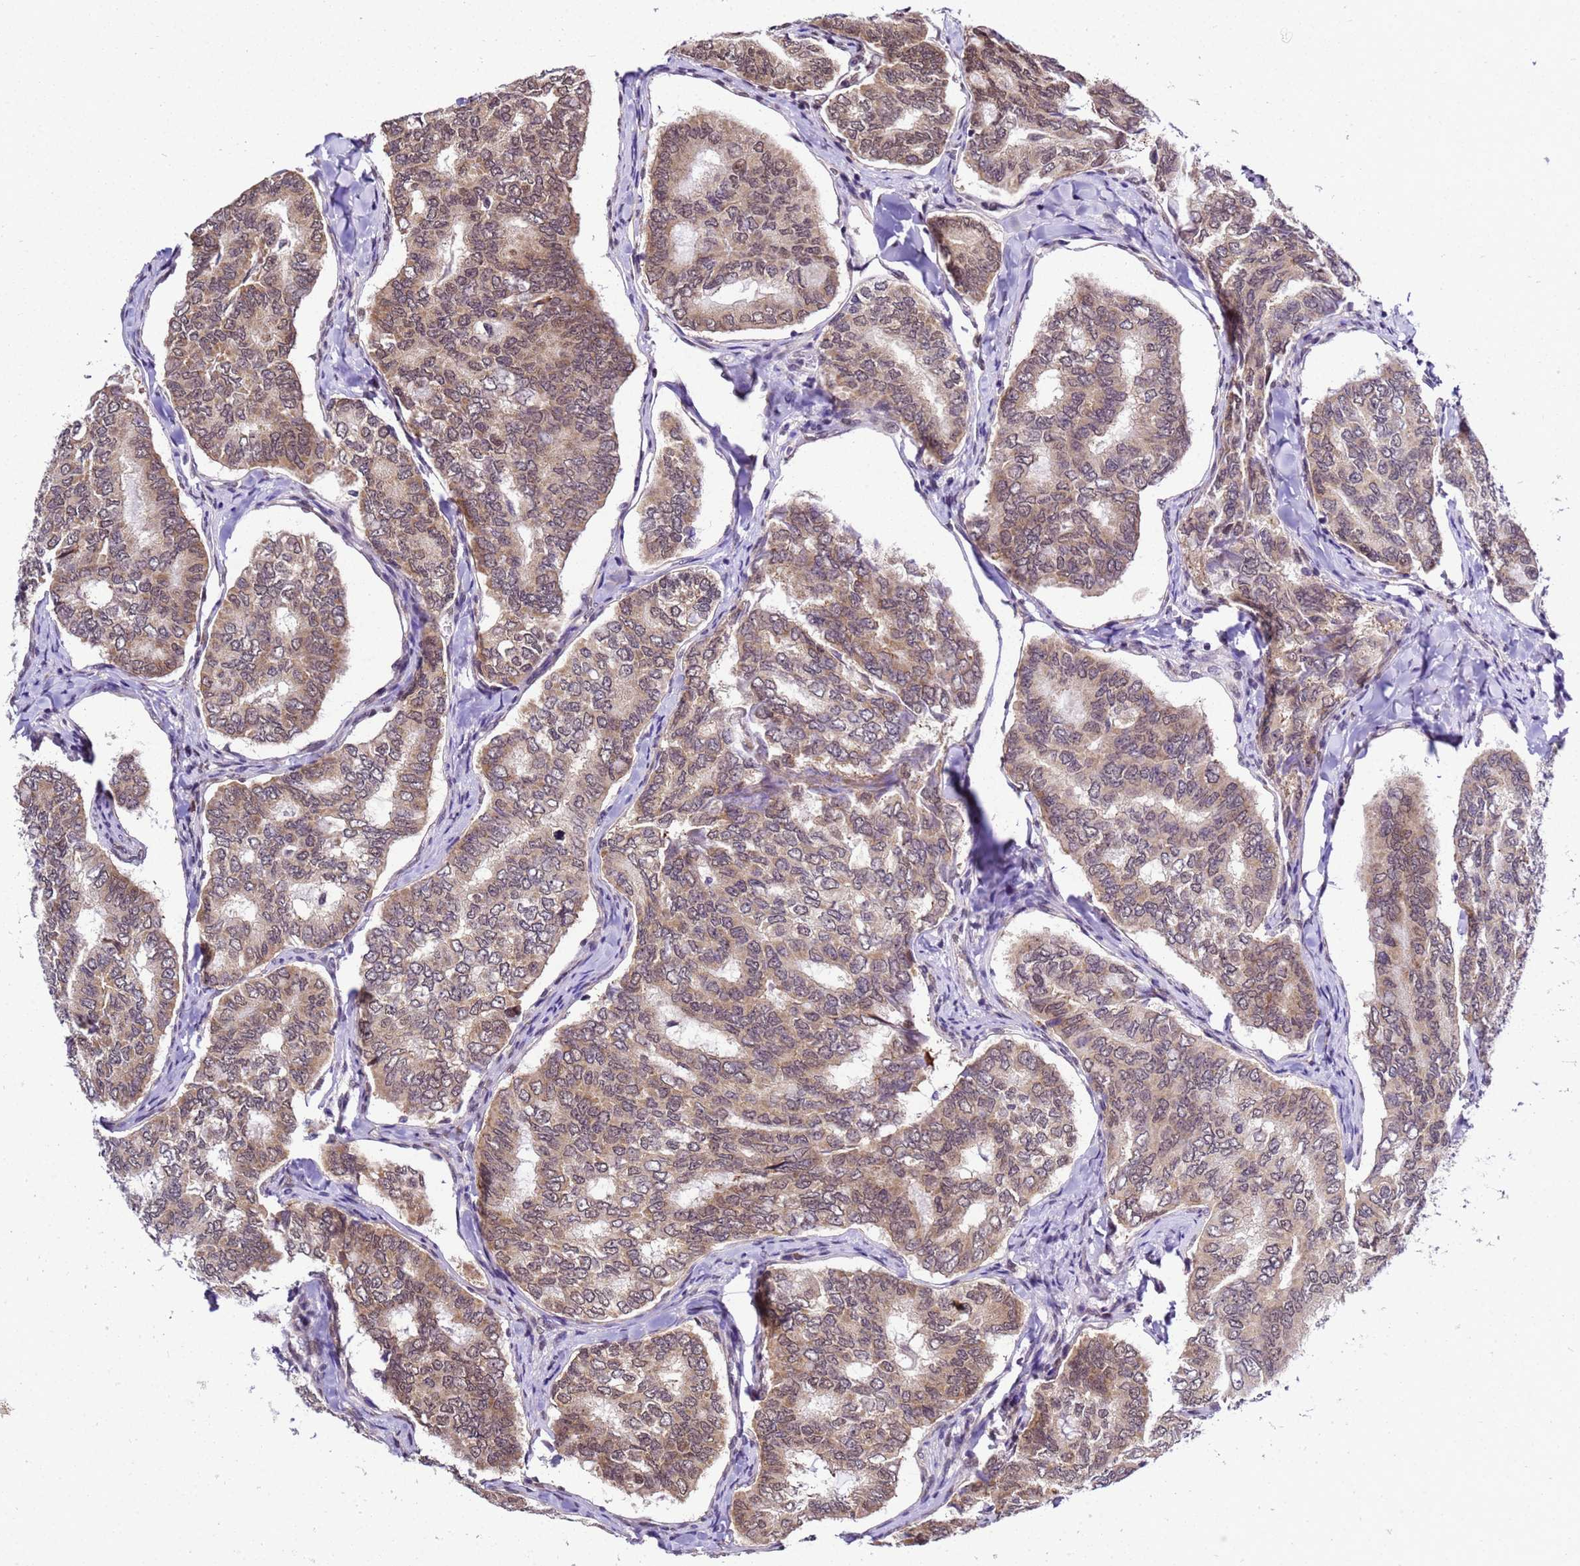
{"staining": {"intensity": "weak", "quantity": ">75%", "location": "cytoplasmic/membranous"}, "tissue": "thyroid cancer", "cell_type": "Tumor cells", "image_type": "cancer", "snomed": [{"axis": "morphology", "description": "Papillary adenocarcinoma, NOS"}, {"axis": "topography", "description": "Thyroid gland"}], "caption": "Thyroid cancer (papillary adenocarcinoma) stained for a protein (brown) exhibits weak cytoplasmic/membranous positive staining in approximately >75% of tumor cells.", "gene": "SMN1", "patient": {"sex": "female", "age": 35}}